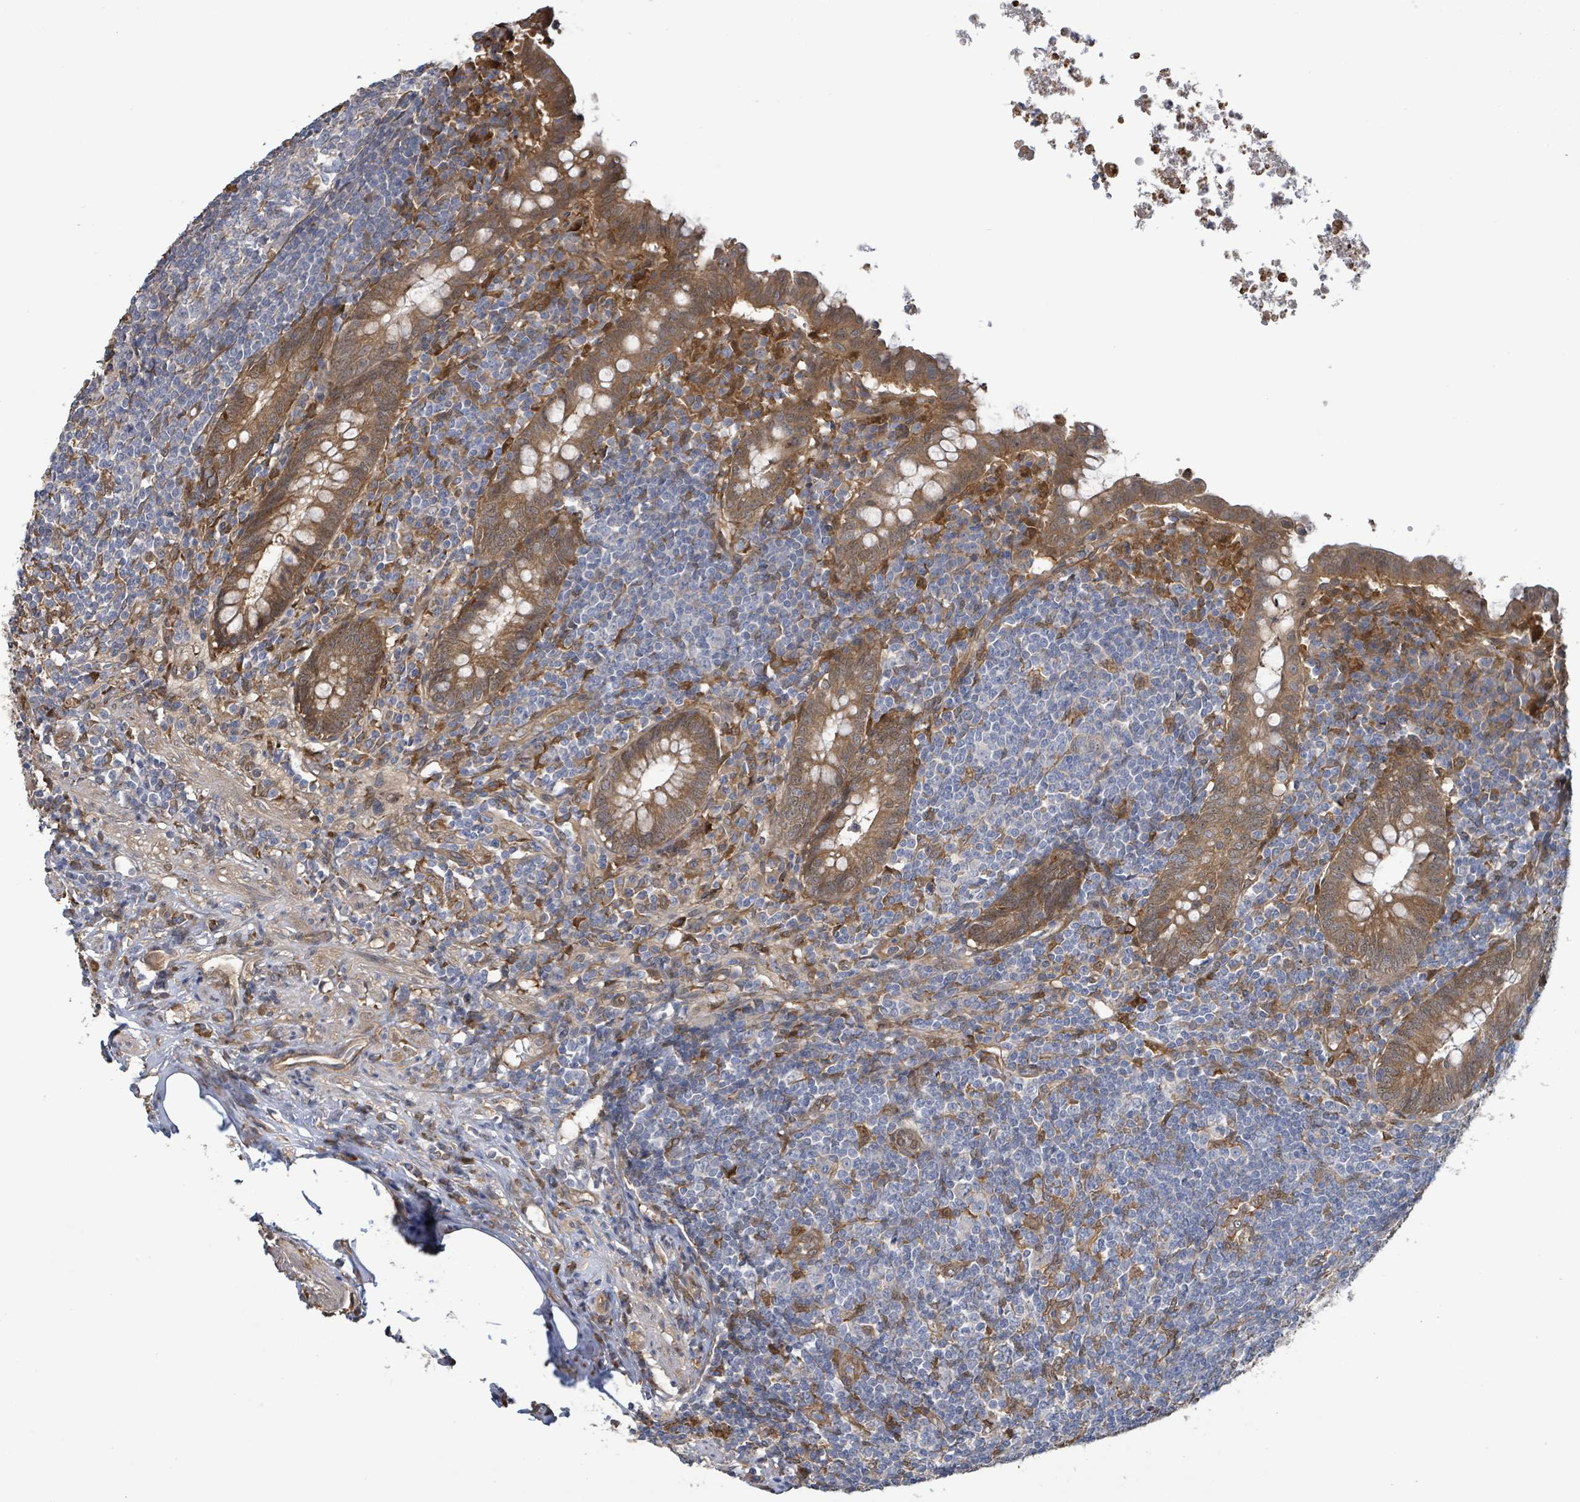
{"staining": {"intensity": "moderate", "quantity": ">75%", "location": "cytoplasmic/membranous"}, "tissue": "appendix", "cell_type": "Glandular cells", "image_type": "normal", "snomed": [{"axis": "morphology", "description": "Normal tissue, NOS"}, {"axis": "topography", "description": "Appendix"}], "caption": "Protein staining of benign appendix reveals moderate cytoplasmic/membranous positivity in about >75% of glandular cells. Nuclei are stained in blue.", "gene": "ARPIN", "patient": {"sex": "male", "age": 83}}